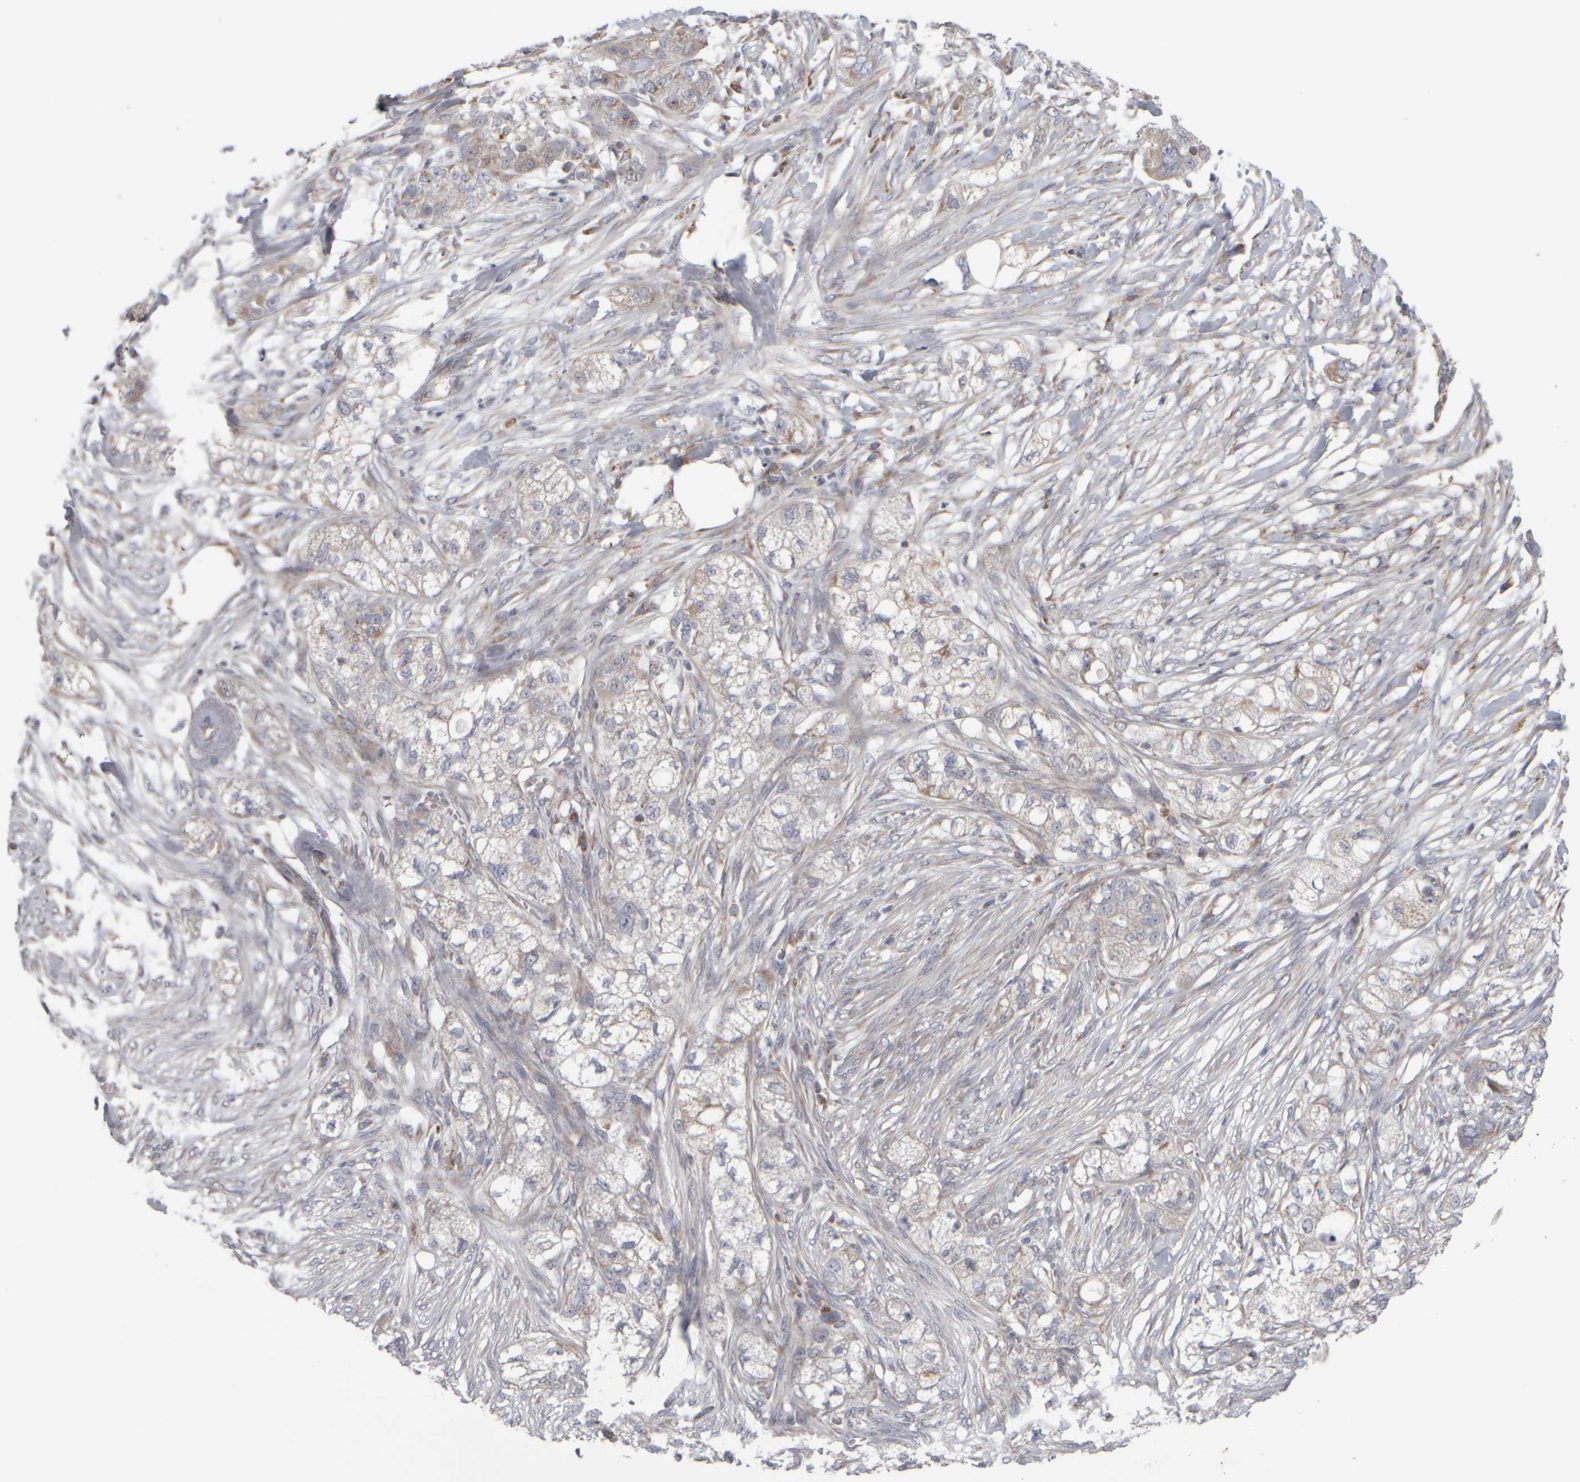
{"staining": {"intensity": "weak", "quantity": "25%-75%", "location": "cytoplasmic/membranous"}, "tissue": "pancreatic cancer", "cell_type": "Tumor cells", "image_type": "cancer", "snomed": [{"axis": "morphology", "description": "Adenocarcinoma, NOS"}, {"axis": "topography", "description": "Pancreas"}], "caption": "This is a histology image of immunohistochemistry (IHC) staining of pancreatic cancer (adenocarcinoma), which shows weak positivity in the cytoplasmic/membranous of tumor cells.", "gene": "SCO1", "patient": {"sex": "female", "age": 78}}